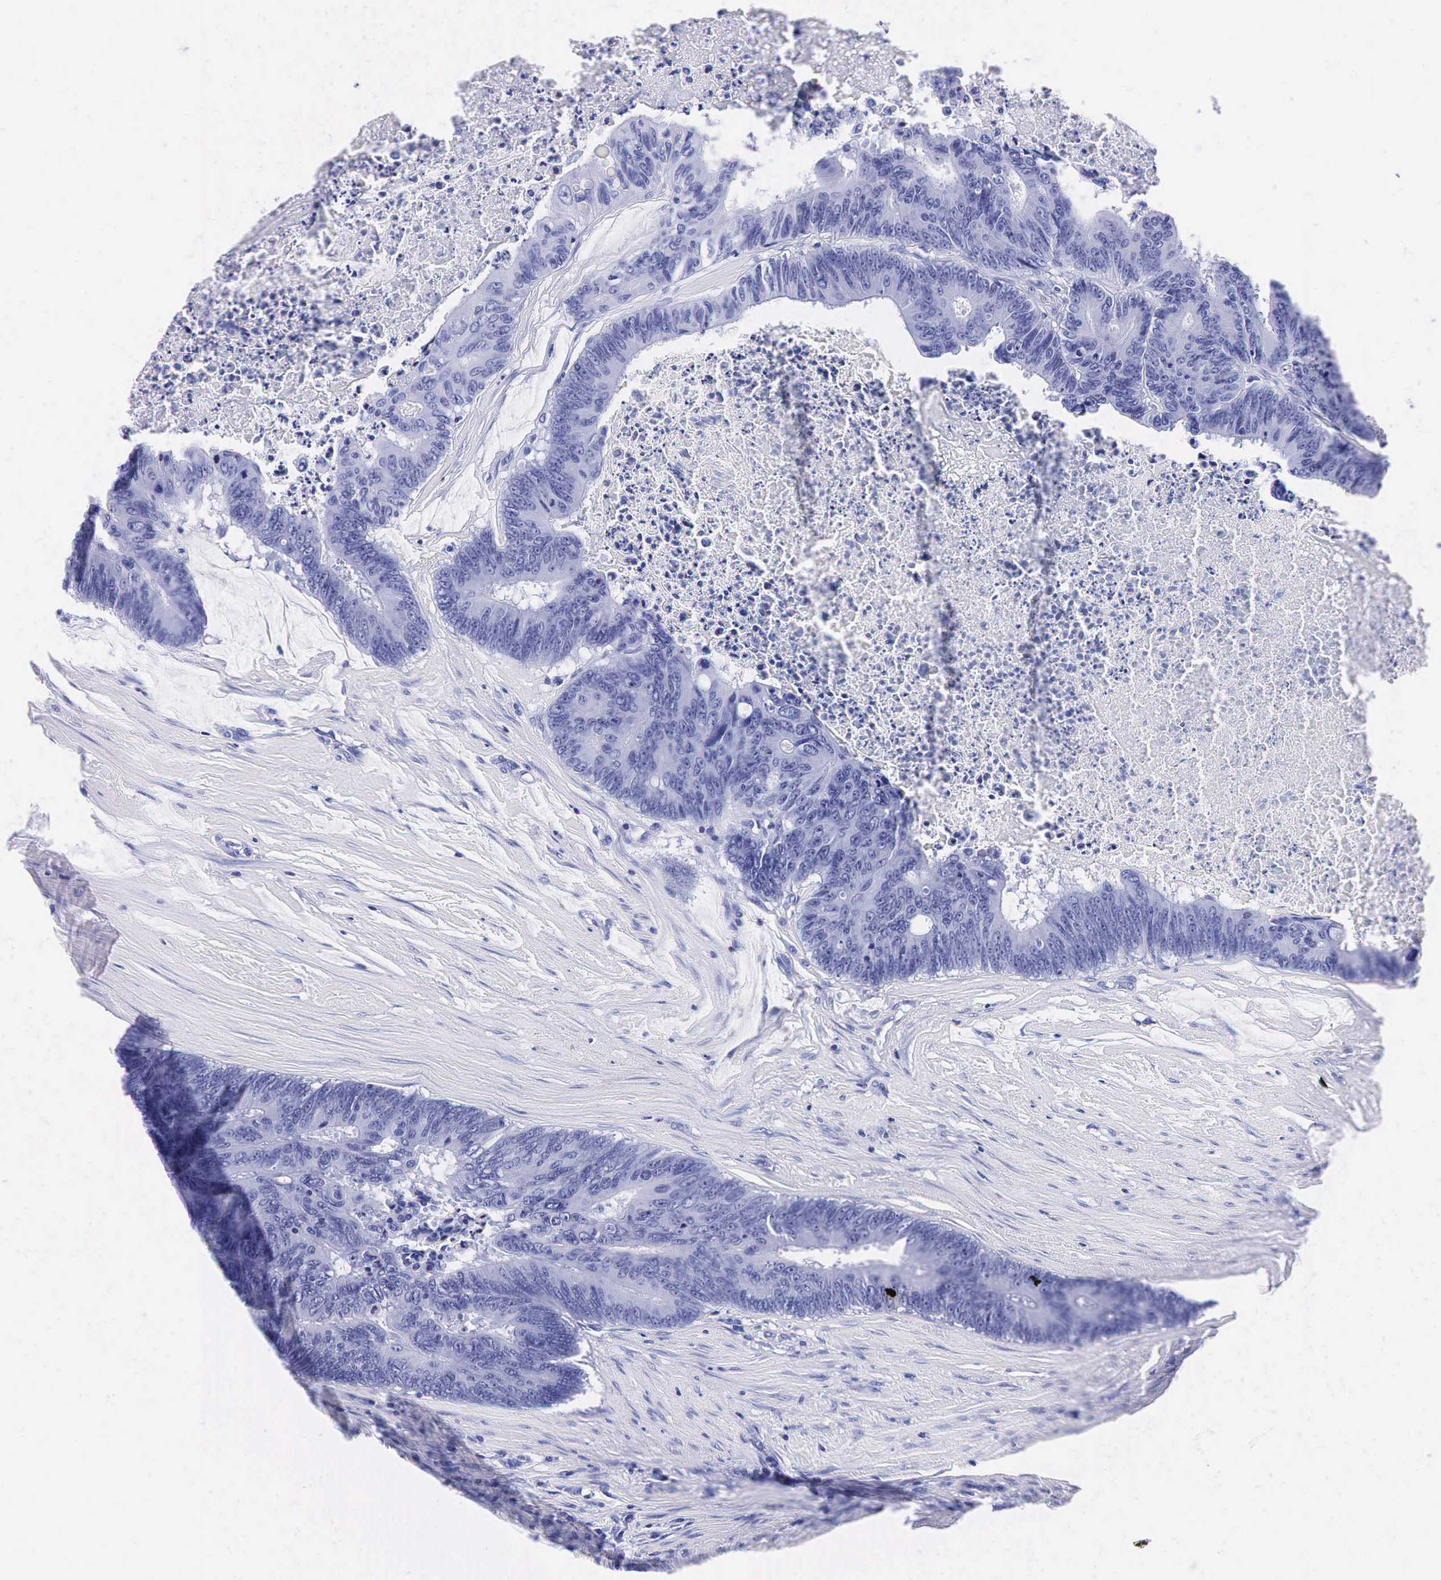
{"staining": {"intensity": "negative", "quantity": "none", "location": "none"}, "tissue": "colorectal cancer", "cell_type": "Tumor cells", "image_type": "cancer", "snomed": [{"axis": "morphology", "description": "Adenocarcinoma, NOS"}, {"axis": "topography", "description": "Colon"}], "caption": "IHC photomicrograph of neoplastic tissue: colorectal cancer (adenocarcinoma) stained with DAB (3,3'-diaminobenzidine) shows no significant protein positivity in tumor cells.", "gene": "KLK3", "patient": {"sex": "male", "age": 65}}